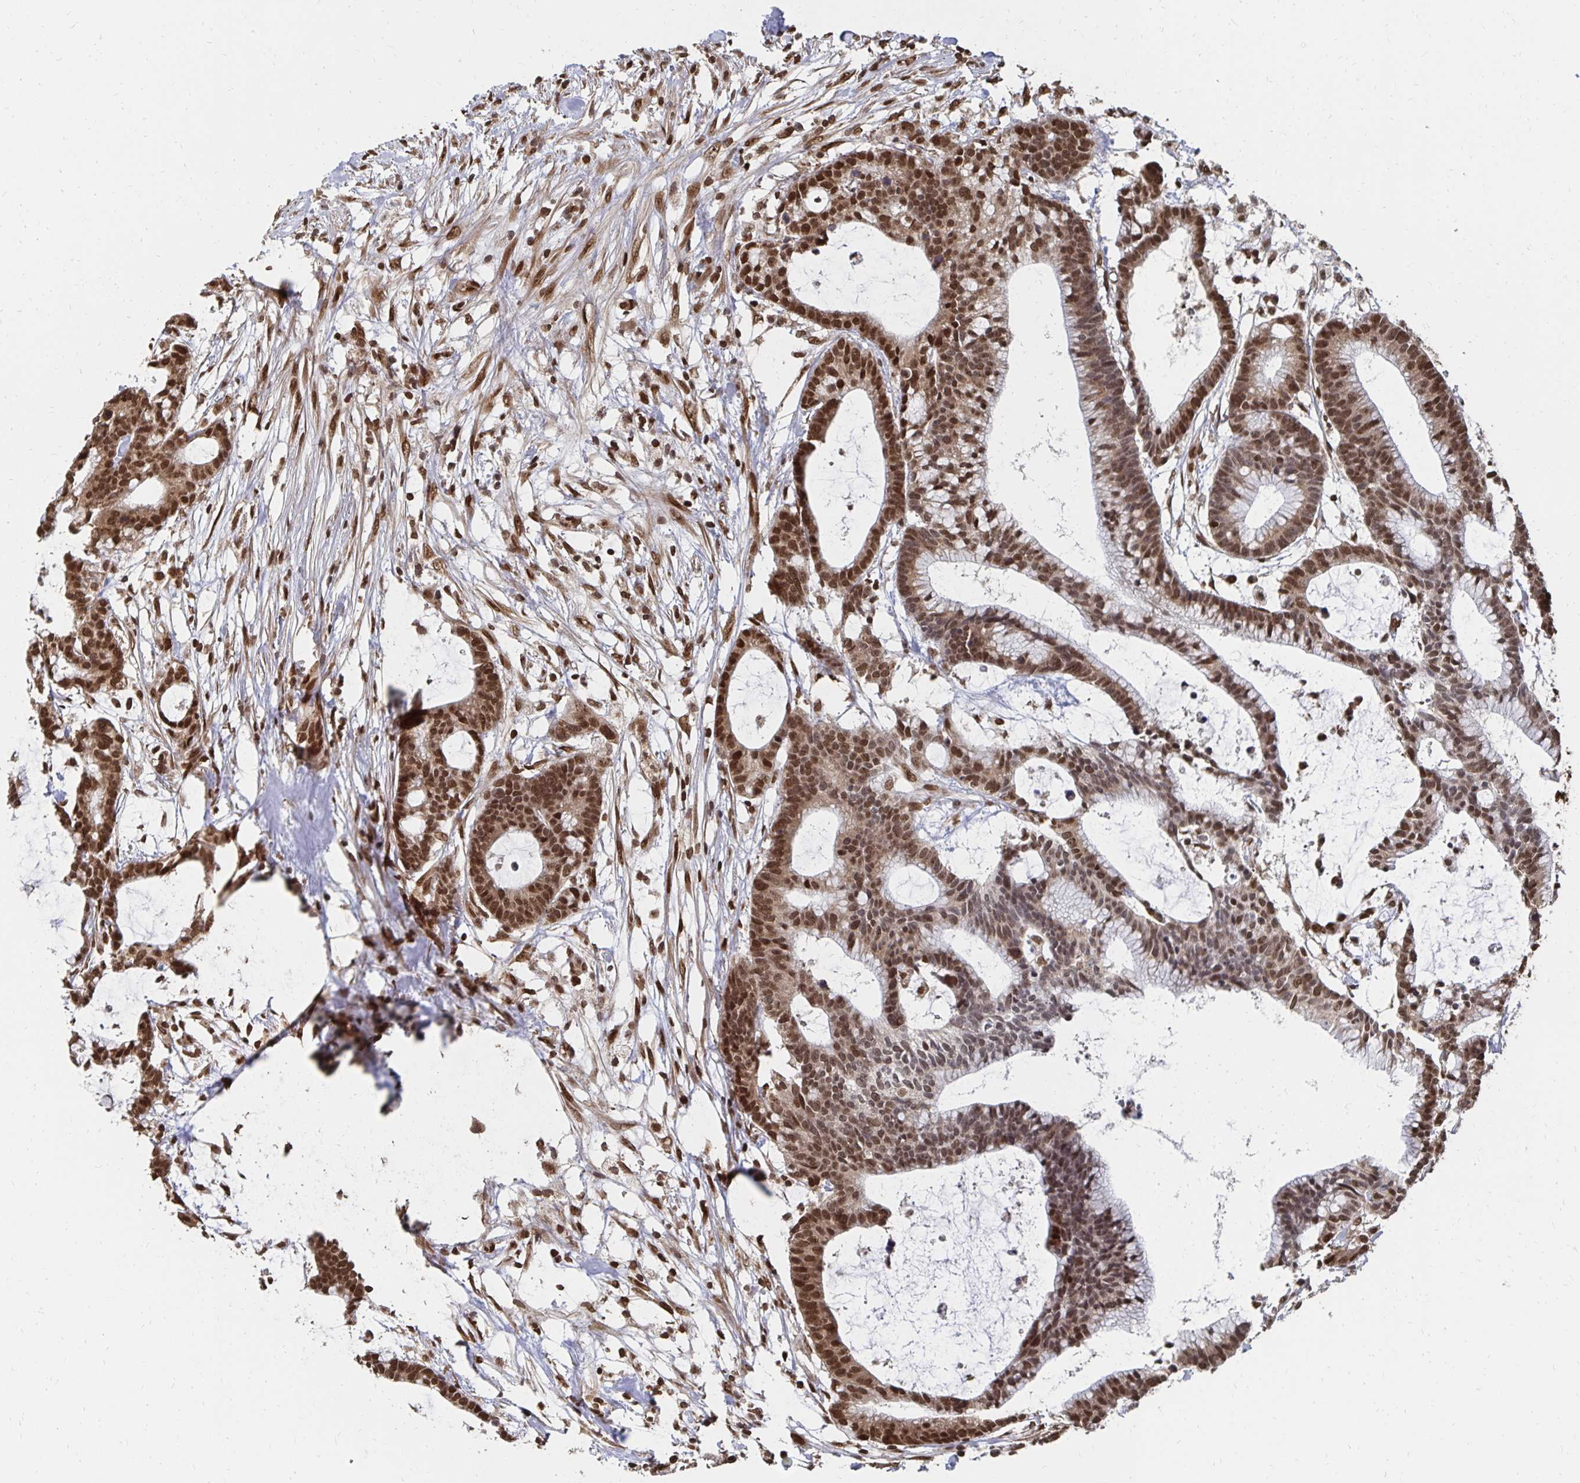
{"staining": {"intensity": "strong", "quantity": ">75%", "location": "nuclear"}, "tissue": "colorectal cancer", "cell_type": "Tumor cells", "image_type": "cancer", "snomed": [{"axis": "morphology", "description": "Adenocarcinoma, NOS"}, {"axis": "topography", "description": "Colon"}], "caption": "Brown immunohistochemical staining in human colorectal cancer (adenocarcinoma) exhibits strong nuclear expression in approximately >75% of tumor cells.", "gene": "GTF3C6", "patient": {"sex": "female", "age": 78}}